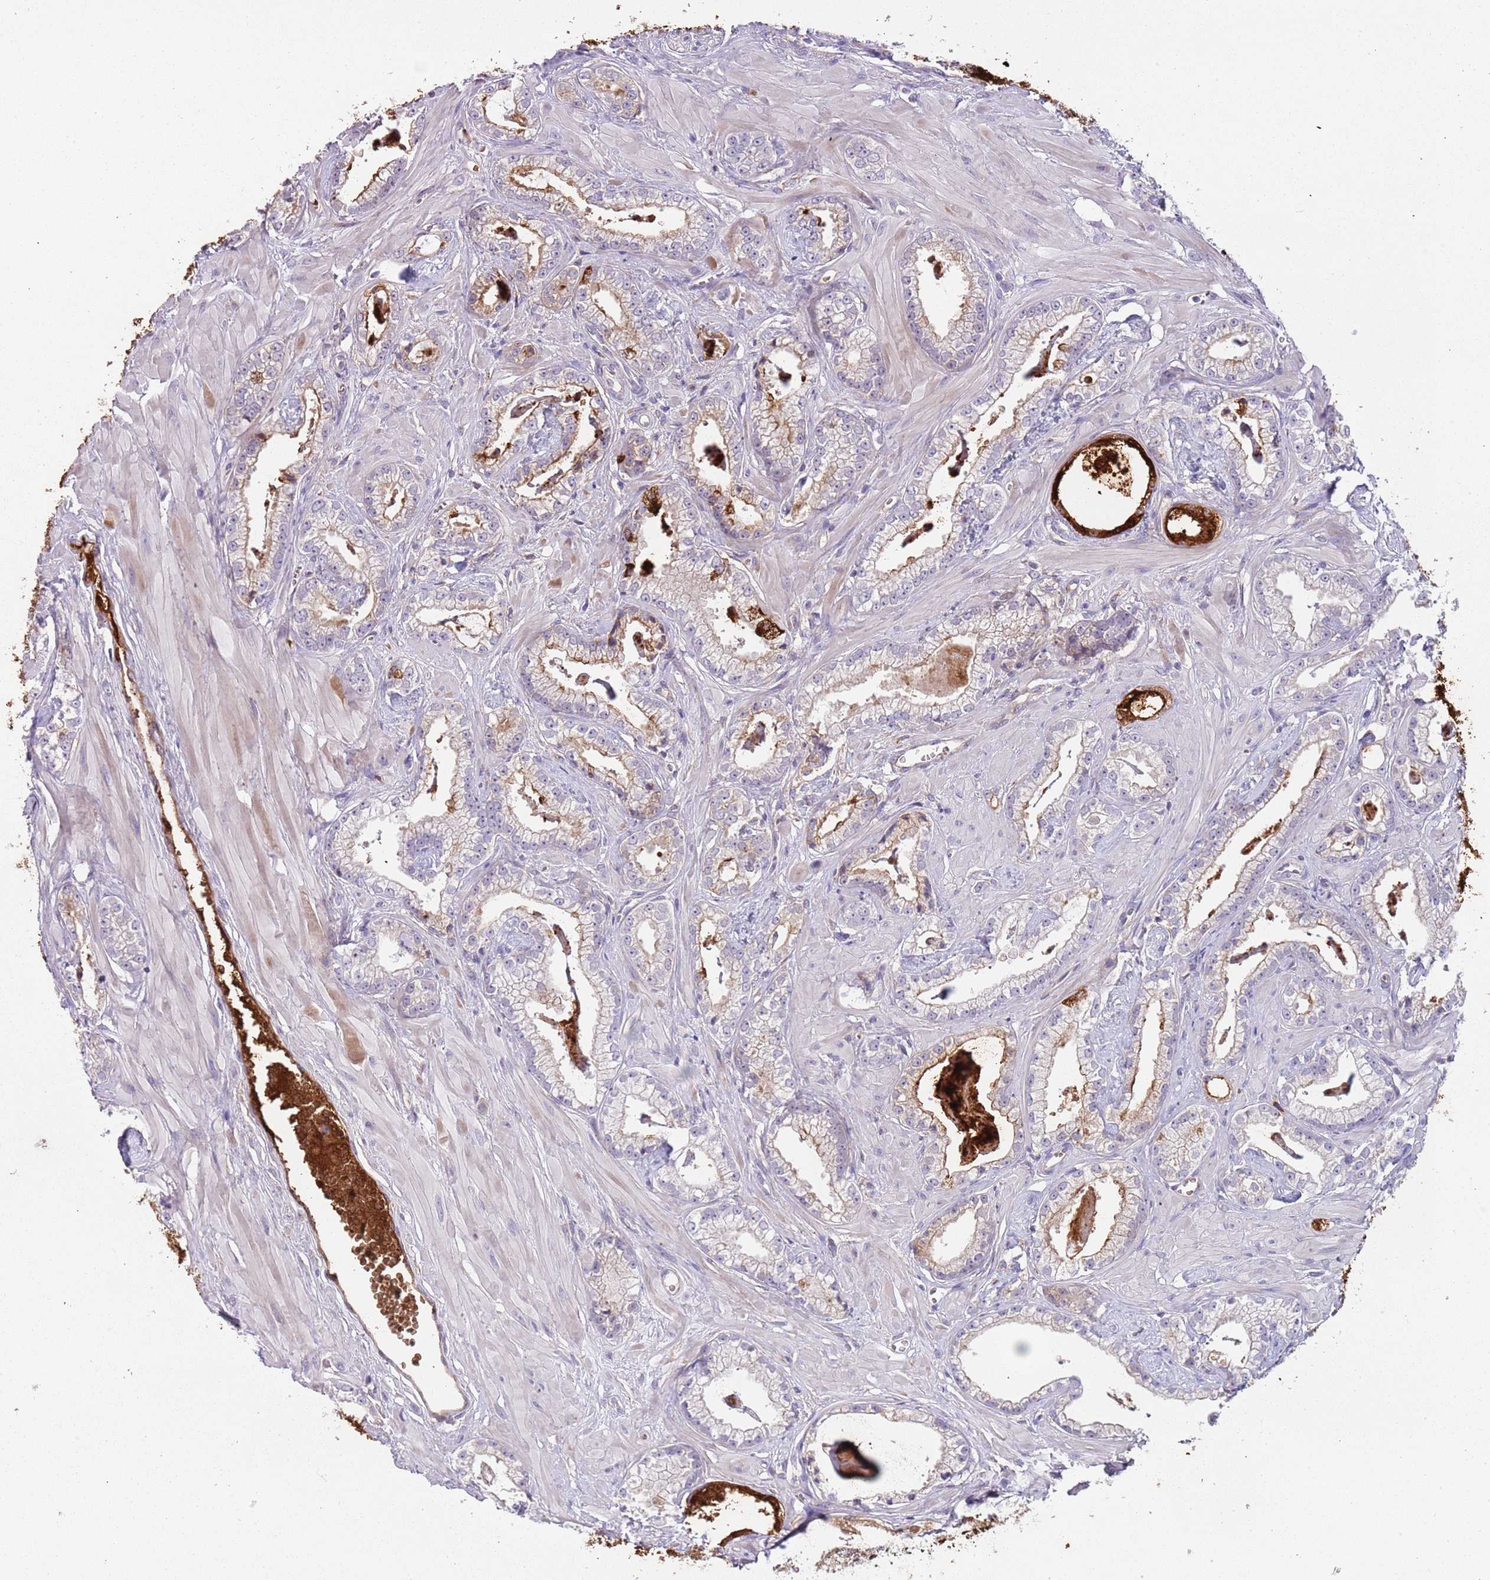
{"staining": {"intensity": "strong", "quantity": "<25%", "location": "cytoplasmic/membranous"}, "tissue": "prostate cancer", "cell_type": "Tumor cells", "image_type": "cancer", "snomed": [{"axis": "morphology", "description": "Adenocarcinoma, Low grade"}, {"axis": "topography", "description": "Prostate"}], "caption": "An IHC image of neoplastic tissue is shown. Protein staining in brown labels strong cytoplasmic/membranous positivity in prostate cancer (low-grade adenocarcinoma) within tumor cells.", "gene": "VWCE", "patient": {"sex": "male", "age": 60}}